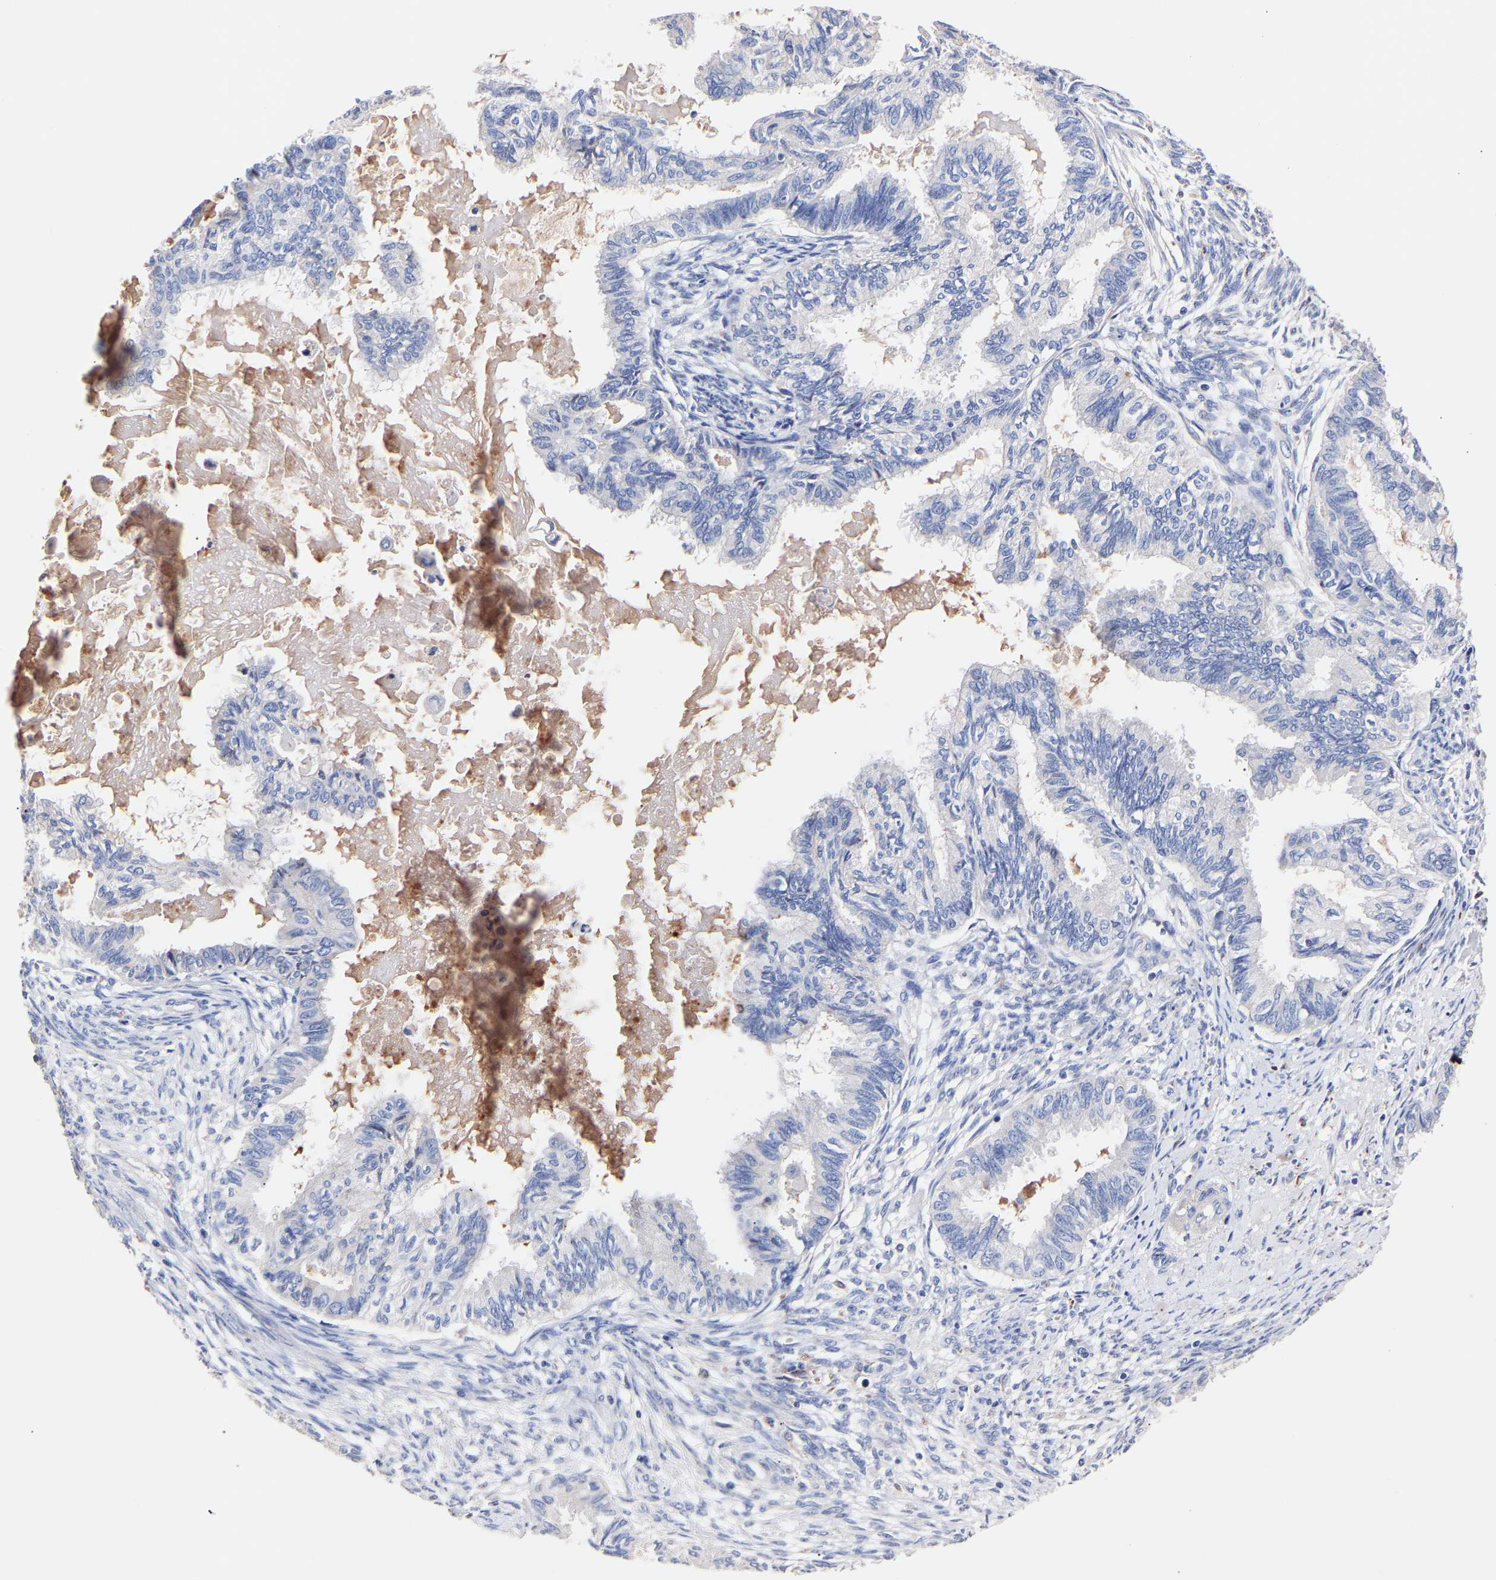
{"staining": {"intensity": "moderate", "quantity": "<25%", "location": "cytoplasmic/membranous,nuclear"}, "tissue": "cervical cancer", "cell_type": "Tumor cells", "image_type": "cancer", "snomed": [{"axis": "morphology", "description": "Normal tissue, NOS"}, {"axis": "morphology", "description": "Adenocarcinoma, NOS"}, {"axis": "topography", "description": "Cervix"}, {"axis": "topography", "description": "Endometrium"}], "caption": "Protein staining shows moderate cytoplasmic/membranous and nuclear positivity in approximately <25% of tumor cells in cervical adenocarcinoma. The protein of interest is shown in brown color, while the nuclei are stained blue.", "gene": "SEM1", "patient": {"sex": "female", "age": 86}}